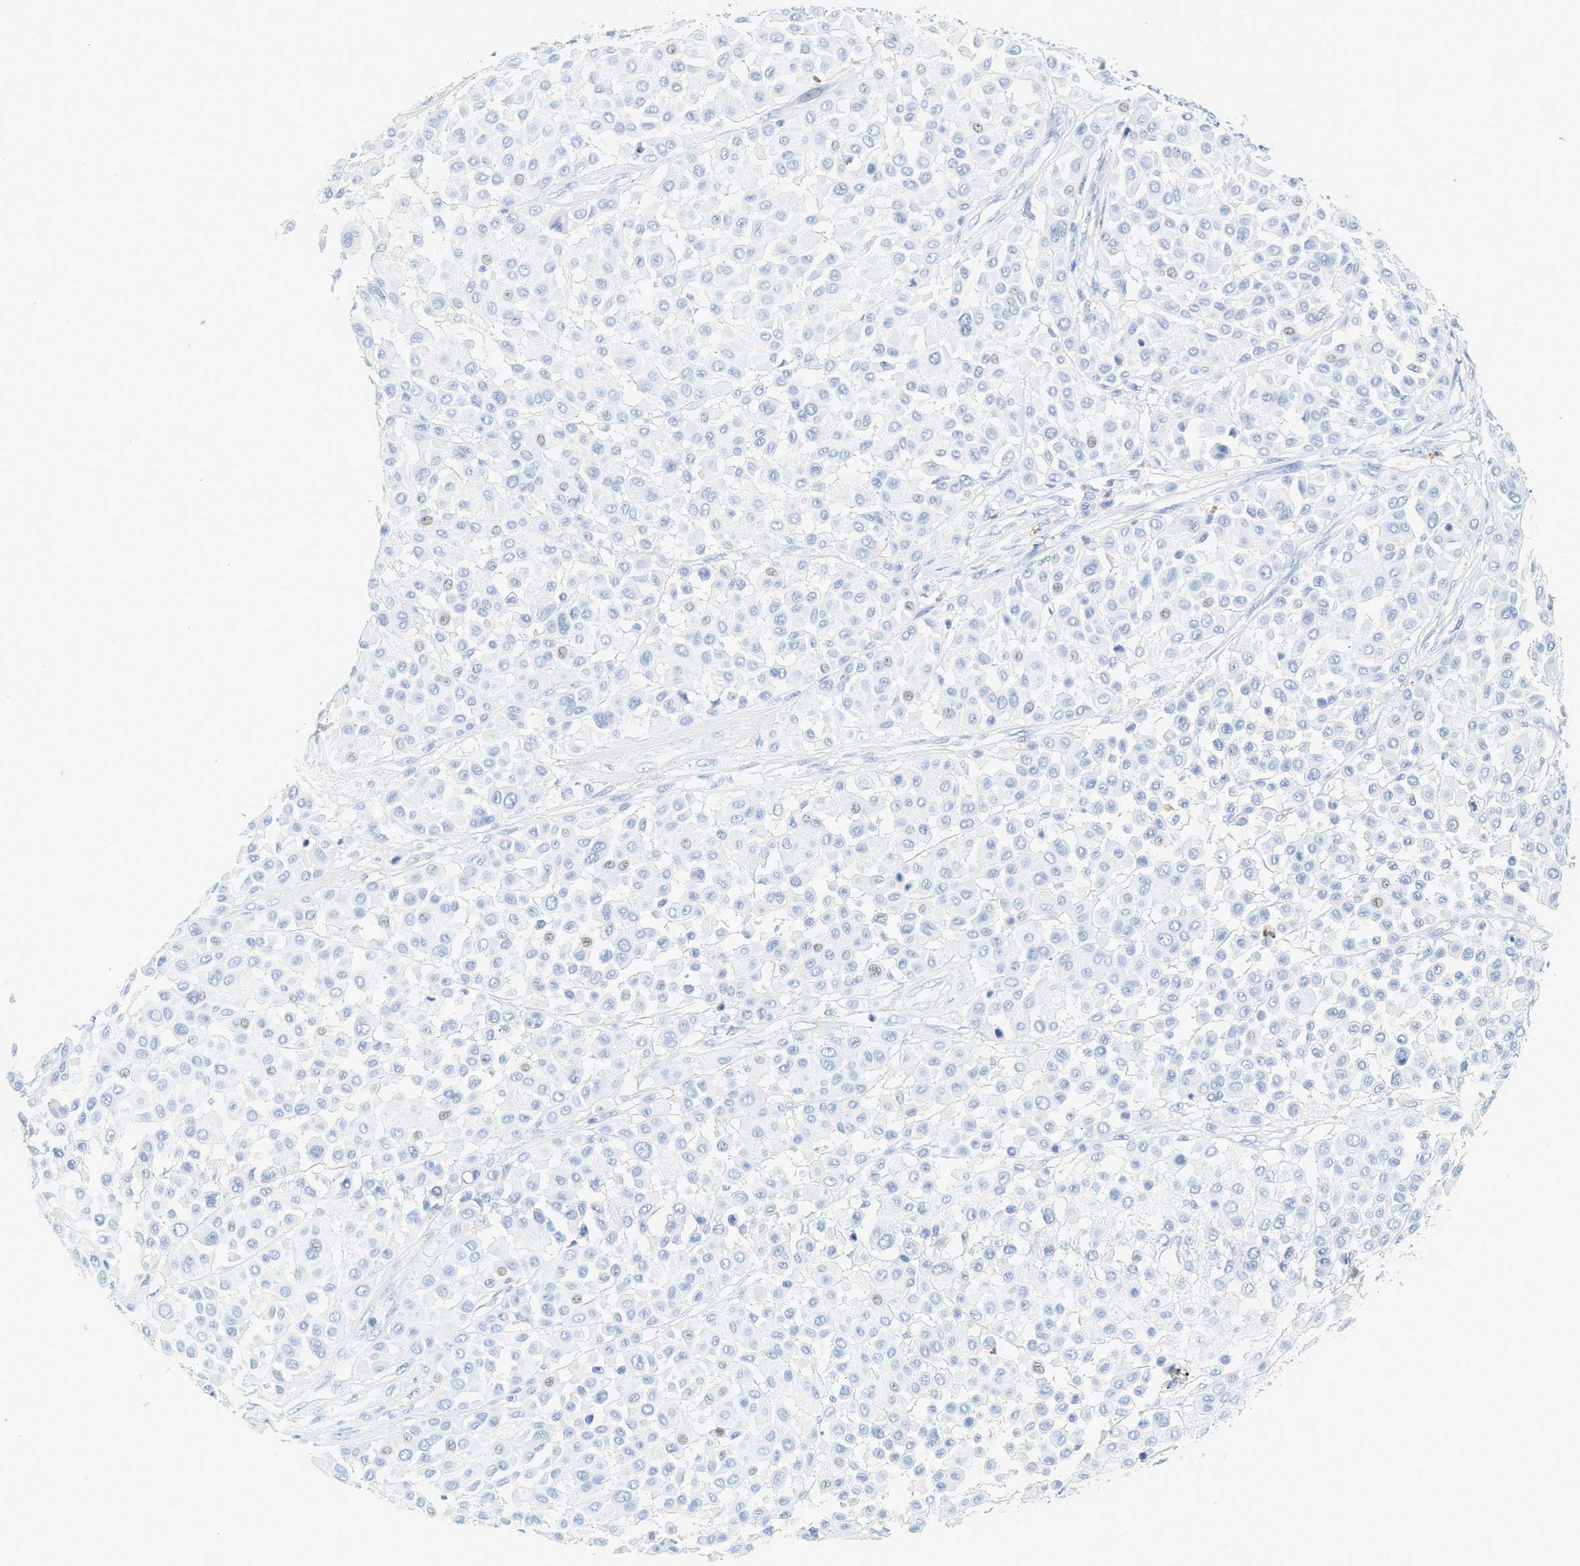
{"staining": {"intensity": "negative", "quantity": "none", "location": "none"}, "tissue": "melanoma", "cell_type": "Tumor cells", "image_type": "cancer", "snomed": [{"axis": "morphology", "description": "Malignant melanoma, Metastatic site"}, {"axis": "topography", "description": "Soft tissue"}], "caption": "The image reveals no staining of tumor cells in malignant melanoma (metastatic site). Nuclei are stained in blue.", "gene": "LCN2", "patient": {"sex": "male", "age": 41}}